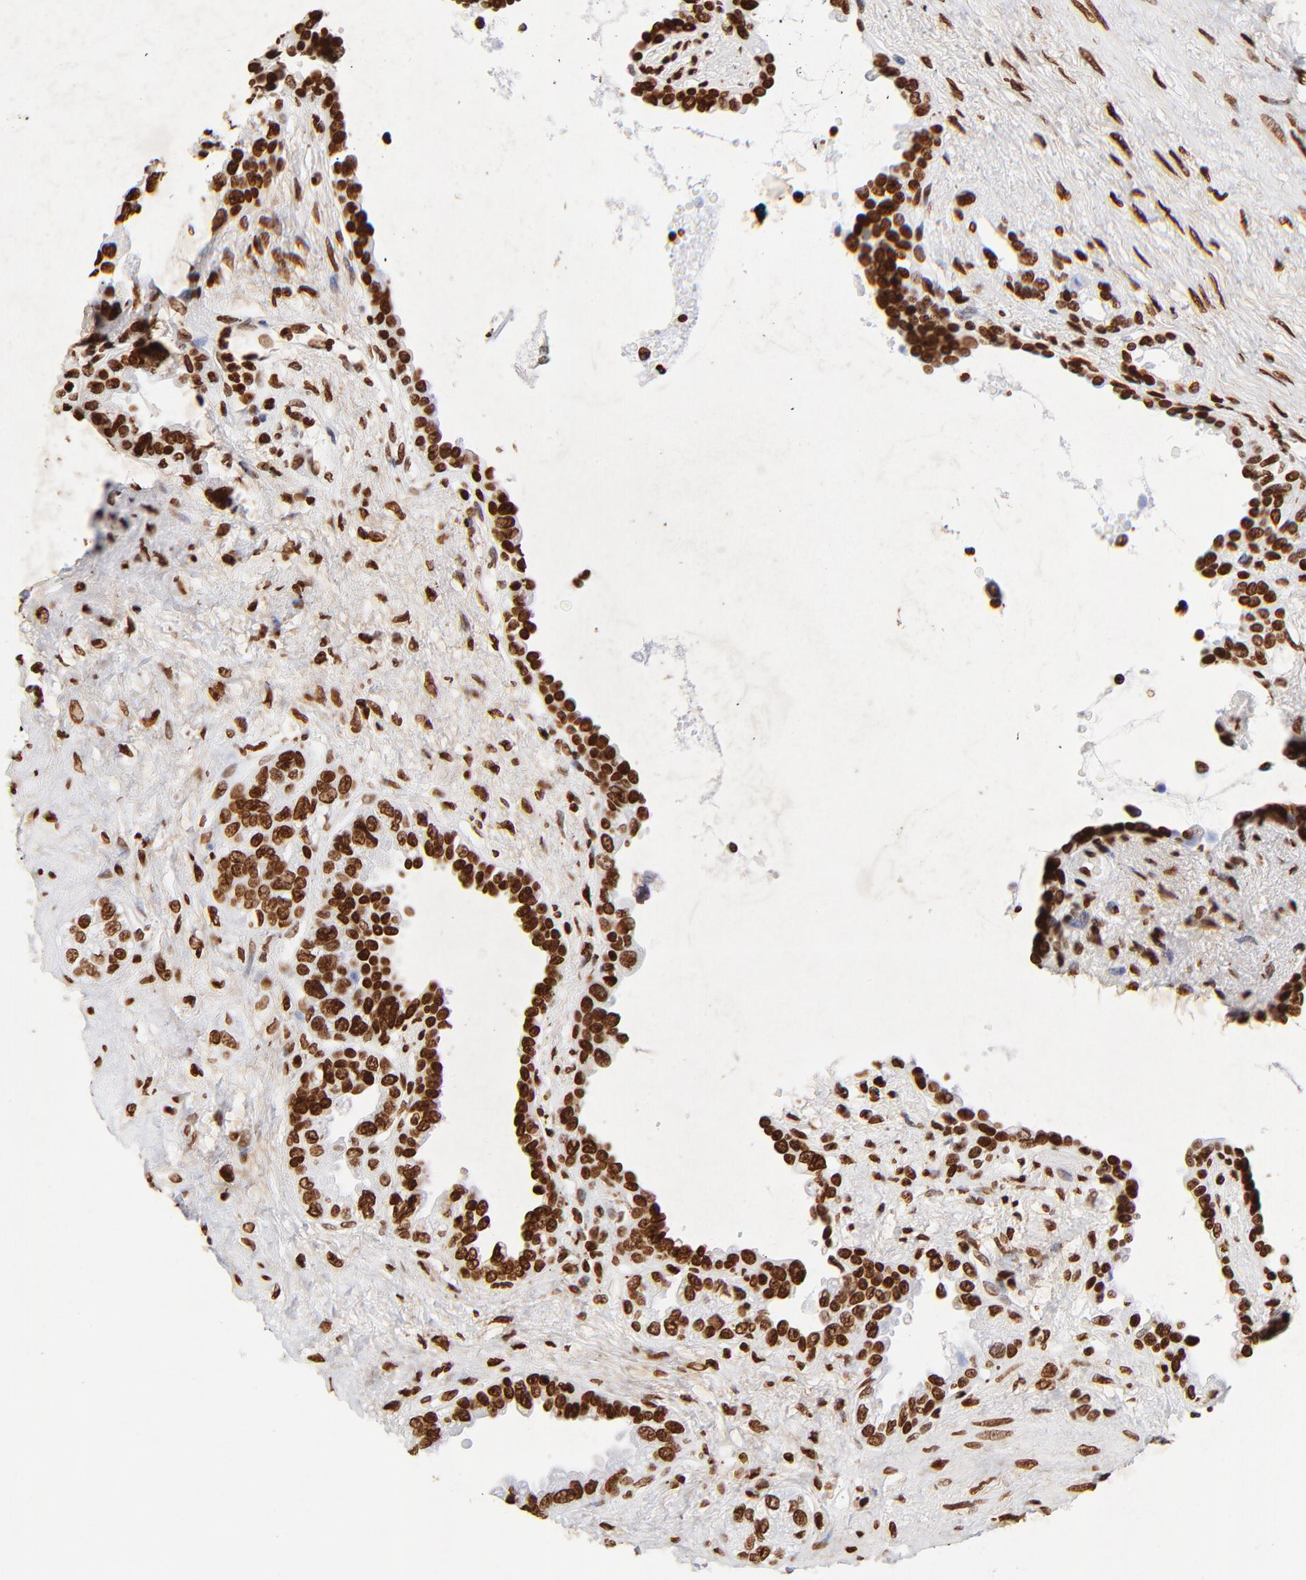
{"staining": {"intensity": "strong", "quantity": ">75%", "location": "nuclear"}, "tissue": "seminal vesicle", "cell_type": "Glandular cells", "image_type": "normal", "snomed": [{"axis": "morphology", "description": "Normal tissue, NOS"}, {"axis": "topography", "description": "Seminal veicle"}], "caption": "This image shows immunohistochemistry (IHC) staining of normal seminal vesicle, with high strong nuclear positivity in approximately >75% of glandular cells.", "gene": "FBH1", "patient": {"sex": "male", "age": 61}}